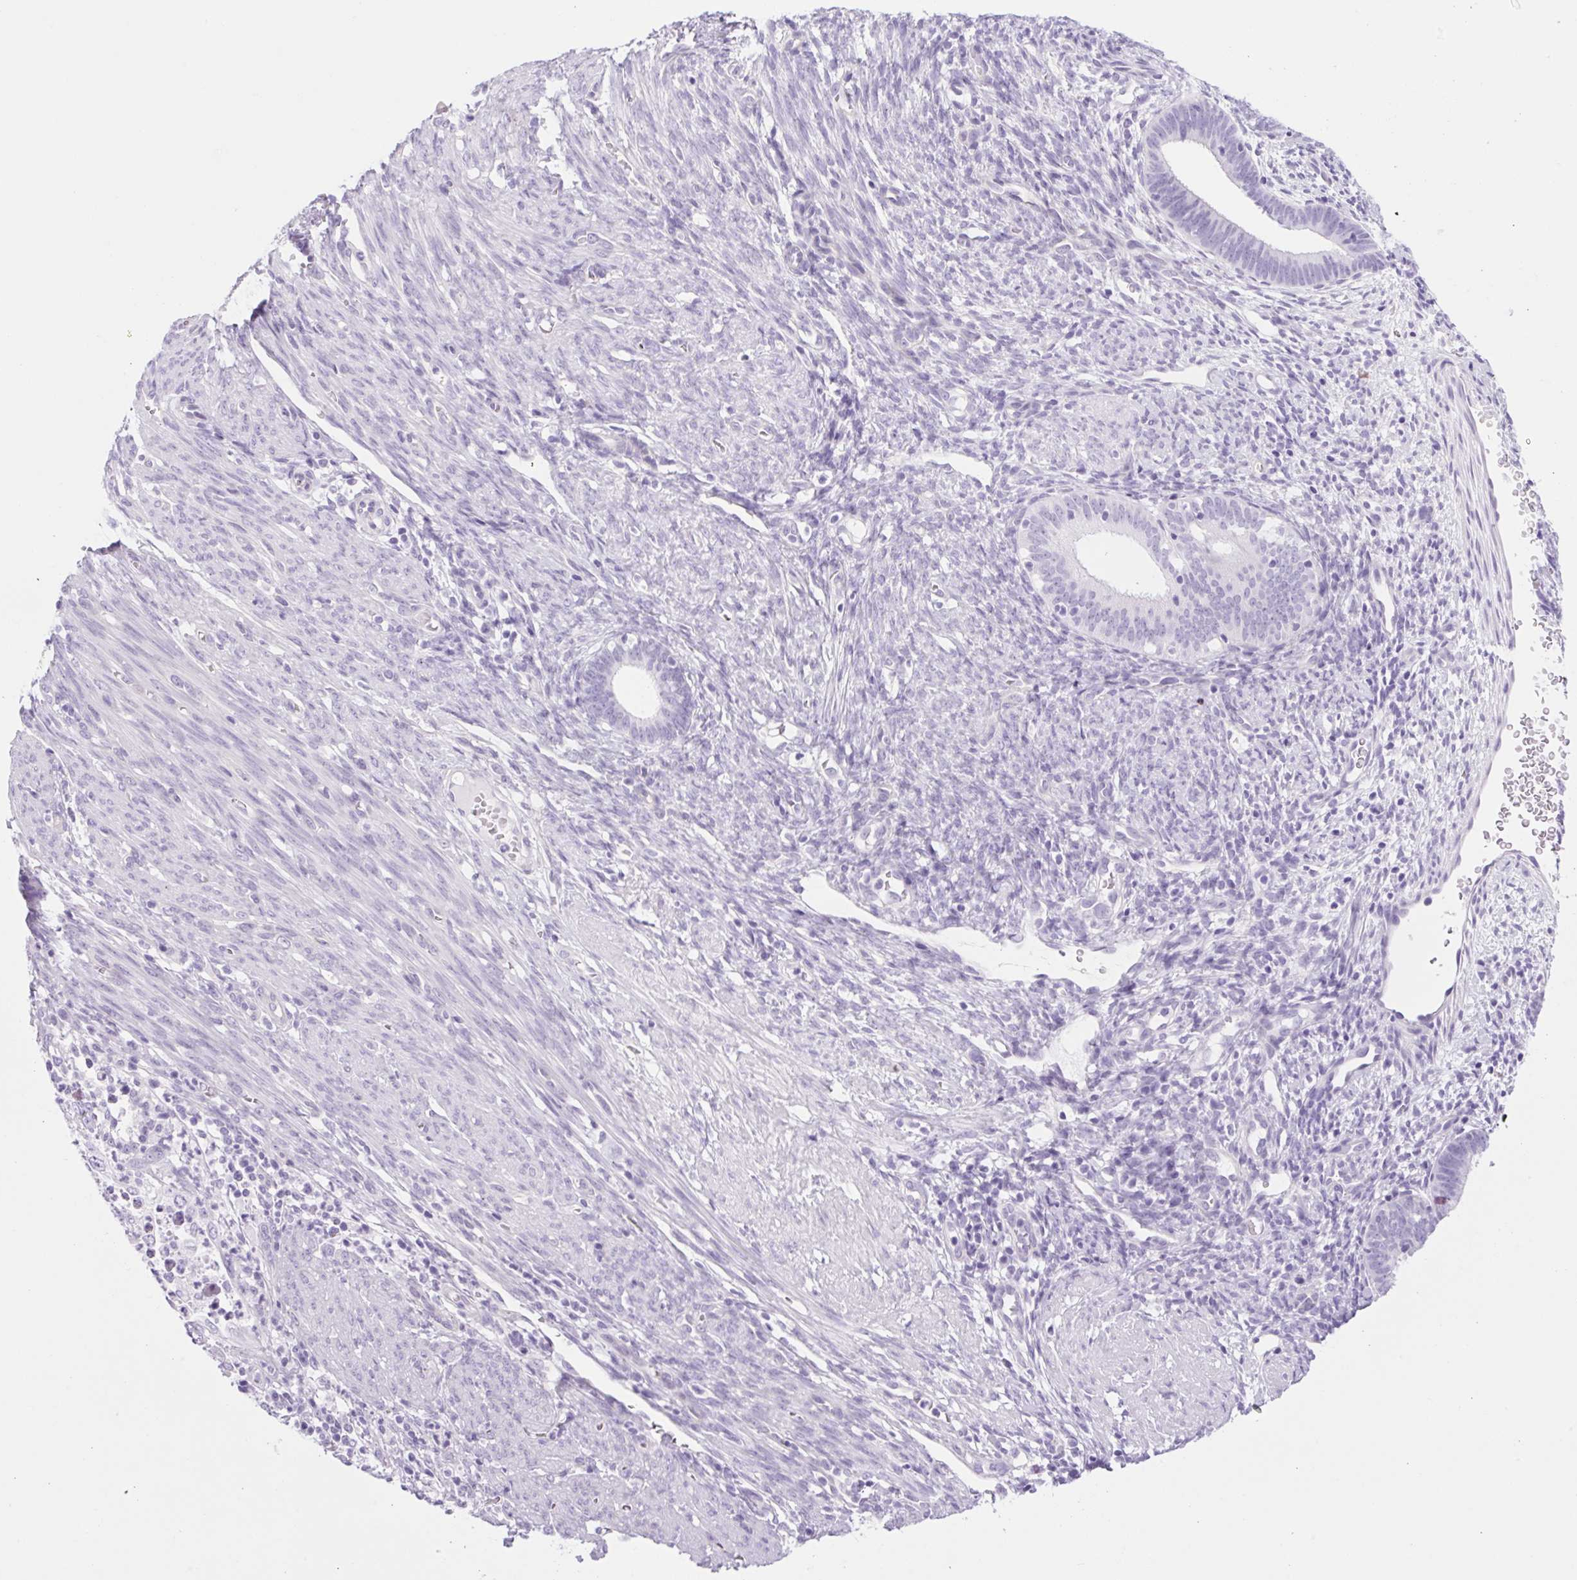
{"staining": {"intensity": "negative", "quantity": "none", "location": "none"}, "tissue": "endometrial cancer", "cell_type": "Tumor cells", "image_type": "cancer", "snomed": [{"axis": "morphology", "description": "Adenocarcinoma, NOS"}, {"axis": "topography", "description": "Endometrium"}], "caption": "An immunohistochemistry image of adenocarcinoma (endometrial) is shown. There is no staining in tumor cells of adenocarcinoma (endometrial). Brightfield microscopy of IHC stained with DAB (3,3'-diaminobenzidine) (brown) and hematoxylin (blue), captured at high magnification.", "gene": "SPACA5B", "patient": {"sex": "female", "age": 51}}